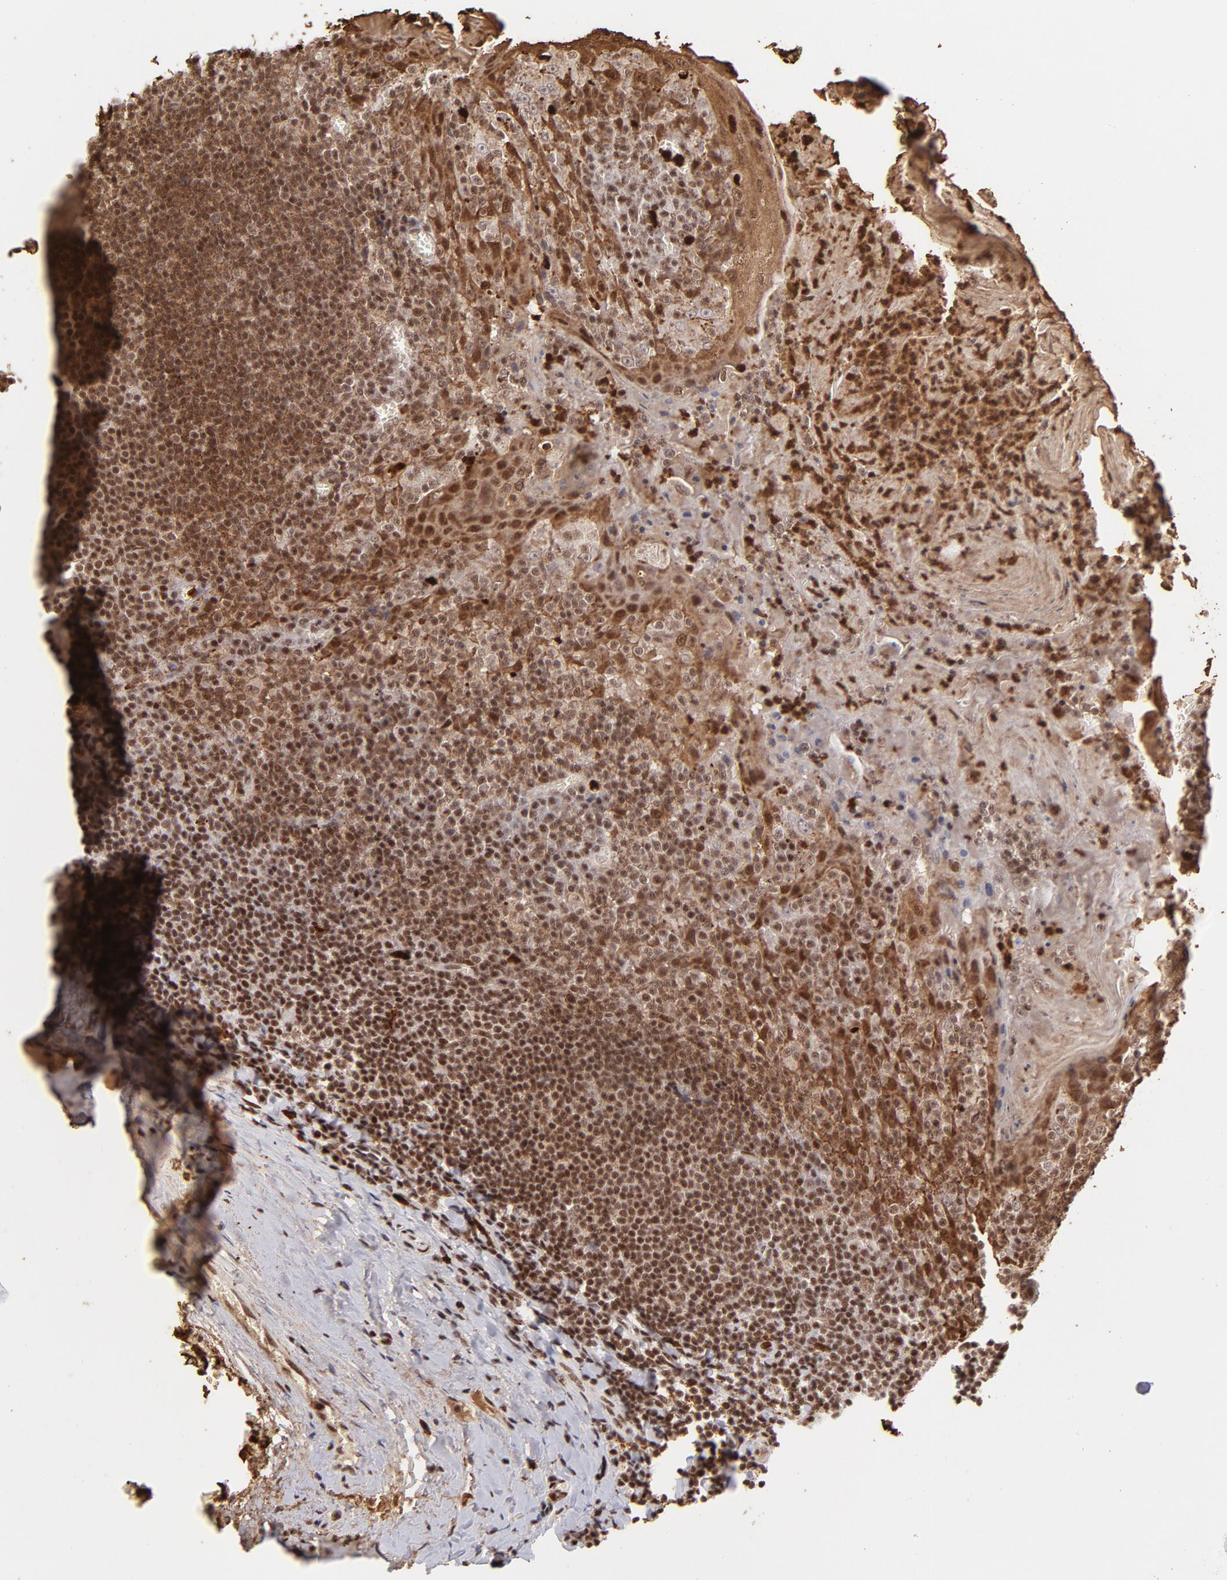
{"staining": {"intensity": "moderate", "quantity": ">75%", "location": "cytoplasmic/membranous,nuclear"}, "tissue": "tonsil", "cell_type": "Germinal center cells", "image_type": "normal", "snomed": [{"axis": "morphology", "description": "Normal tissue, NOS"}, {"axis": "topography", "description": "Tonsil"}], "caption": "IHC micrograph of benign tonsil stained for a protein (brown), which exhibits medium levels of moderate cytoplasmic/membranous,nuclear expression in about >75% of germinal center cells.", "gene": "ZFX", "patient": {"sex": "male", "age": 31}}